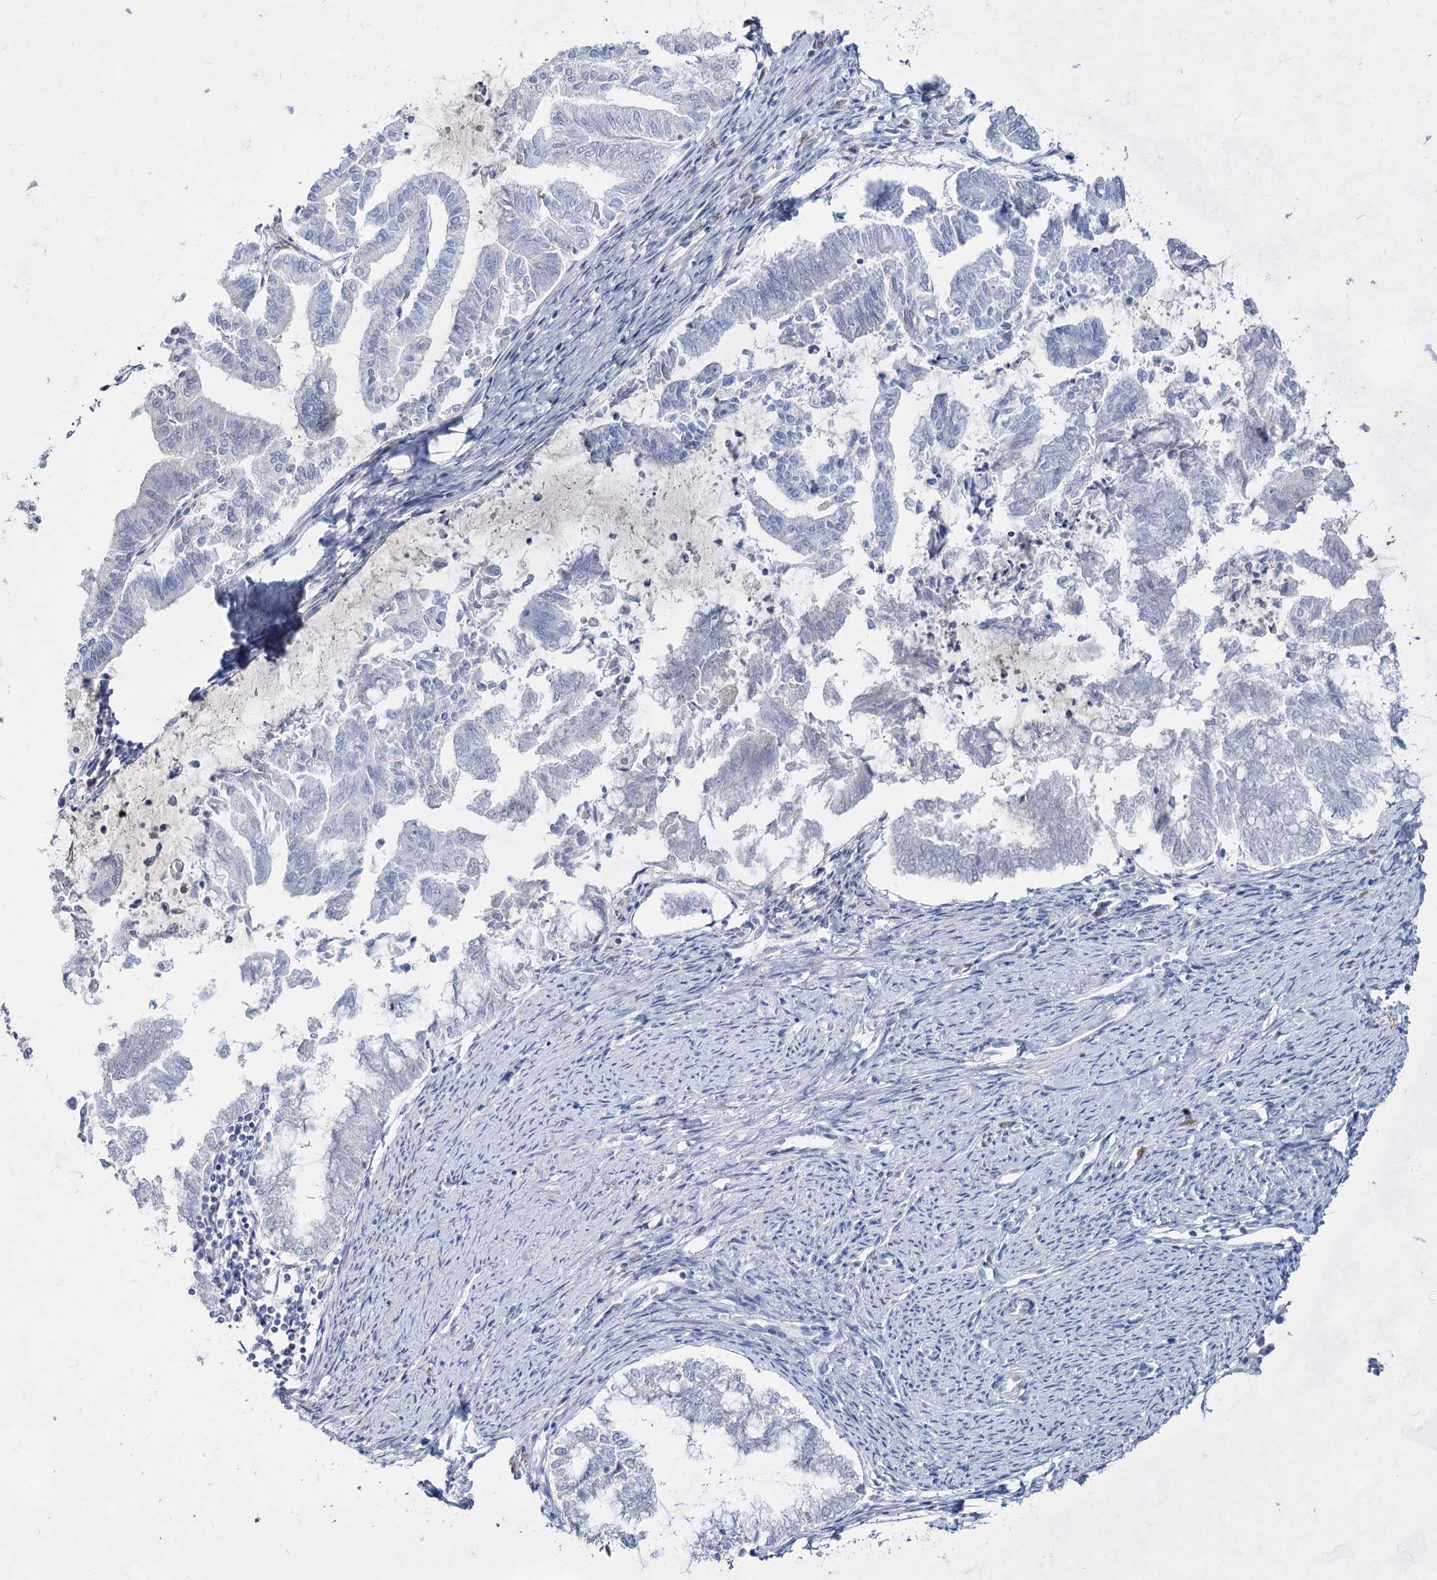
{"staining": {"intensity": "negative", "quantity": "none", "location": "none"}, "tissue": "endometrial cancer", "cell_type": "Tumor cells", "image_type": "cancer", "snomed": [{"axis": "morphology", "description": "Adenocarcinoma, NOS"}, {"axis": "topography", "description": "Endometrium"}], "caption": "Immunohistochemical staining of endometrial cancer reveals no significant expression in tumor cells.", "gene": "ACRV1", "patient": {"sex": "female", "age": 79}}